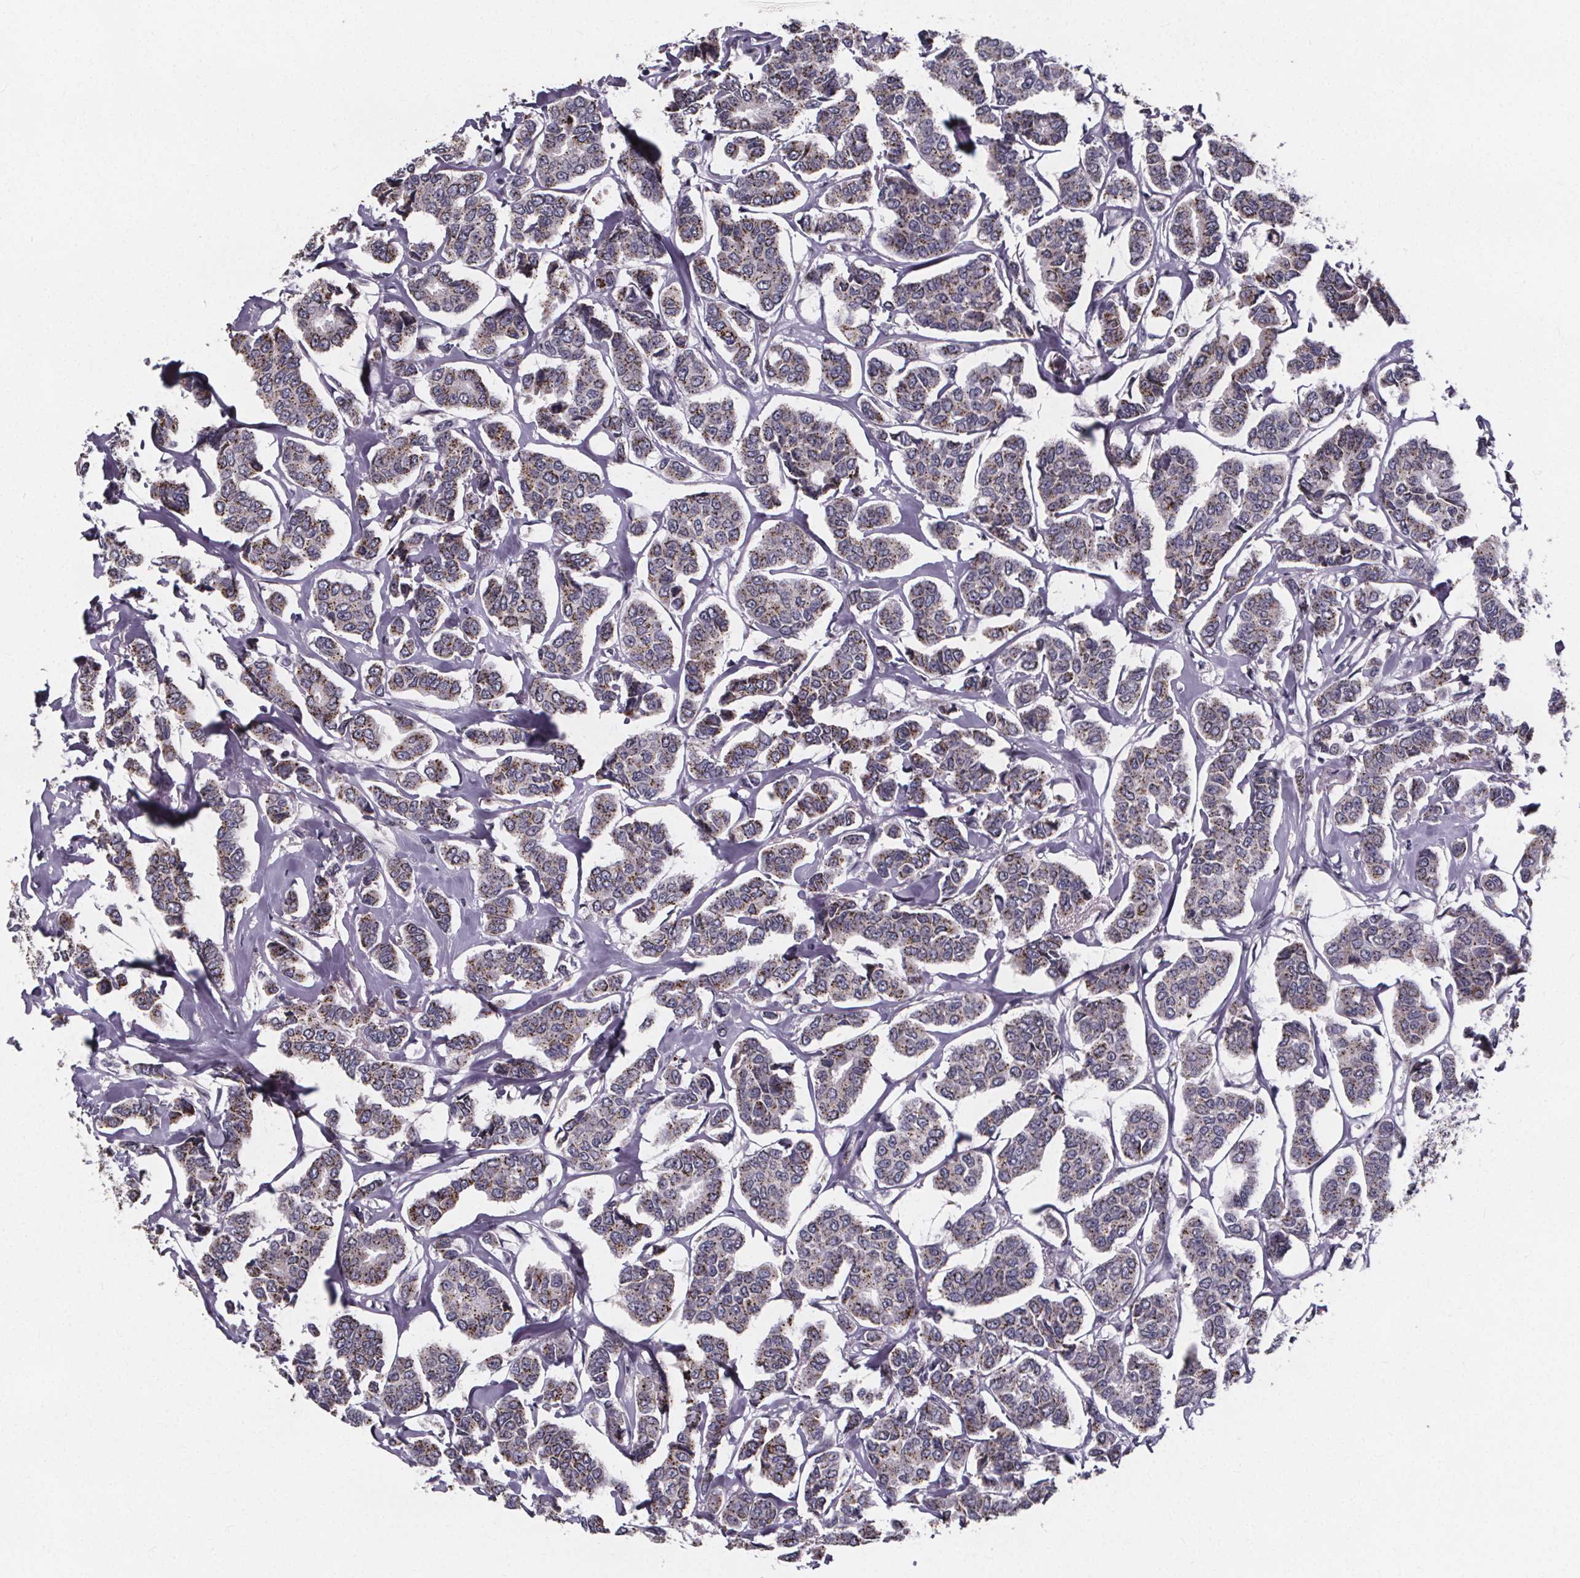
{"staining": {"intensity": "weak", "quantity": ">75%", "location": "cytoplasmic/membranous"}, "tissue": "breast cancer", "cell_type": "Tumor cells", "image_type": "cancer", "snomed": [{"axis": "morphology", "description": "Duct carcinoma"}, {"axis": "topography", "description": "Breast"}], "caption": "Protein analysis of intraductal carcinoma (breast) tissue demonstrates weak cytoplasmic/membranous expression in approximately >75% of tumor cells.", "gene": "FAM181B", "patient": {"sex": "female", "age": 94}}